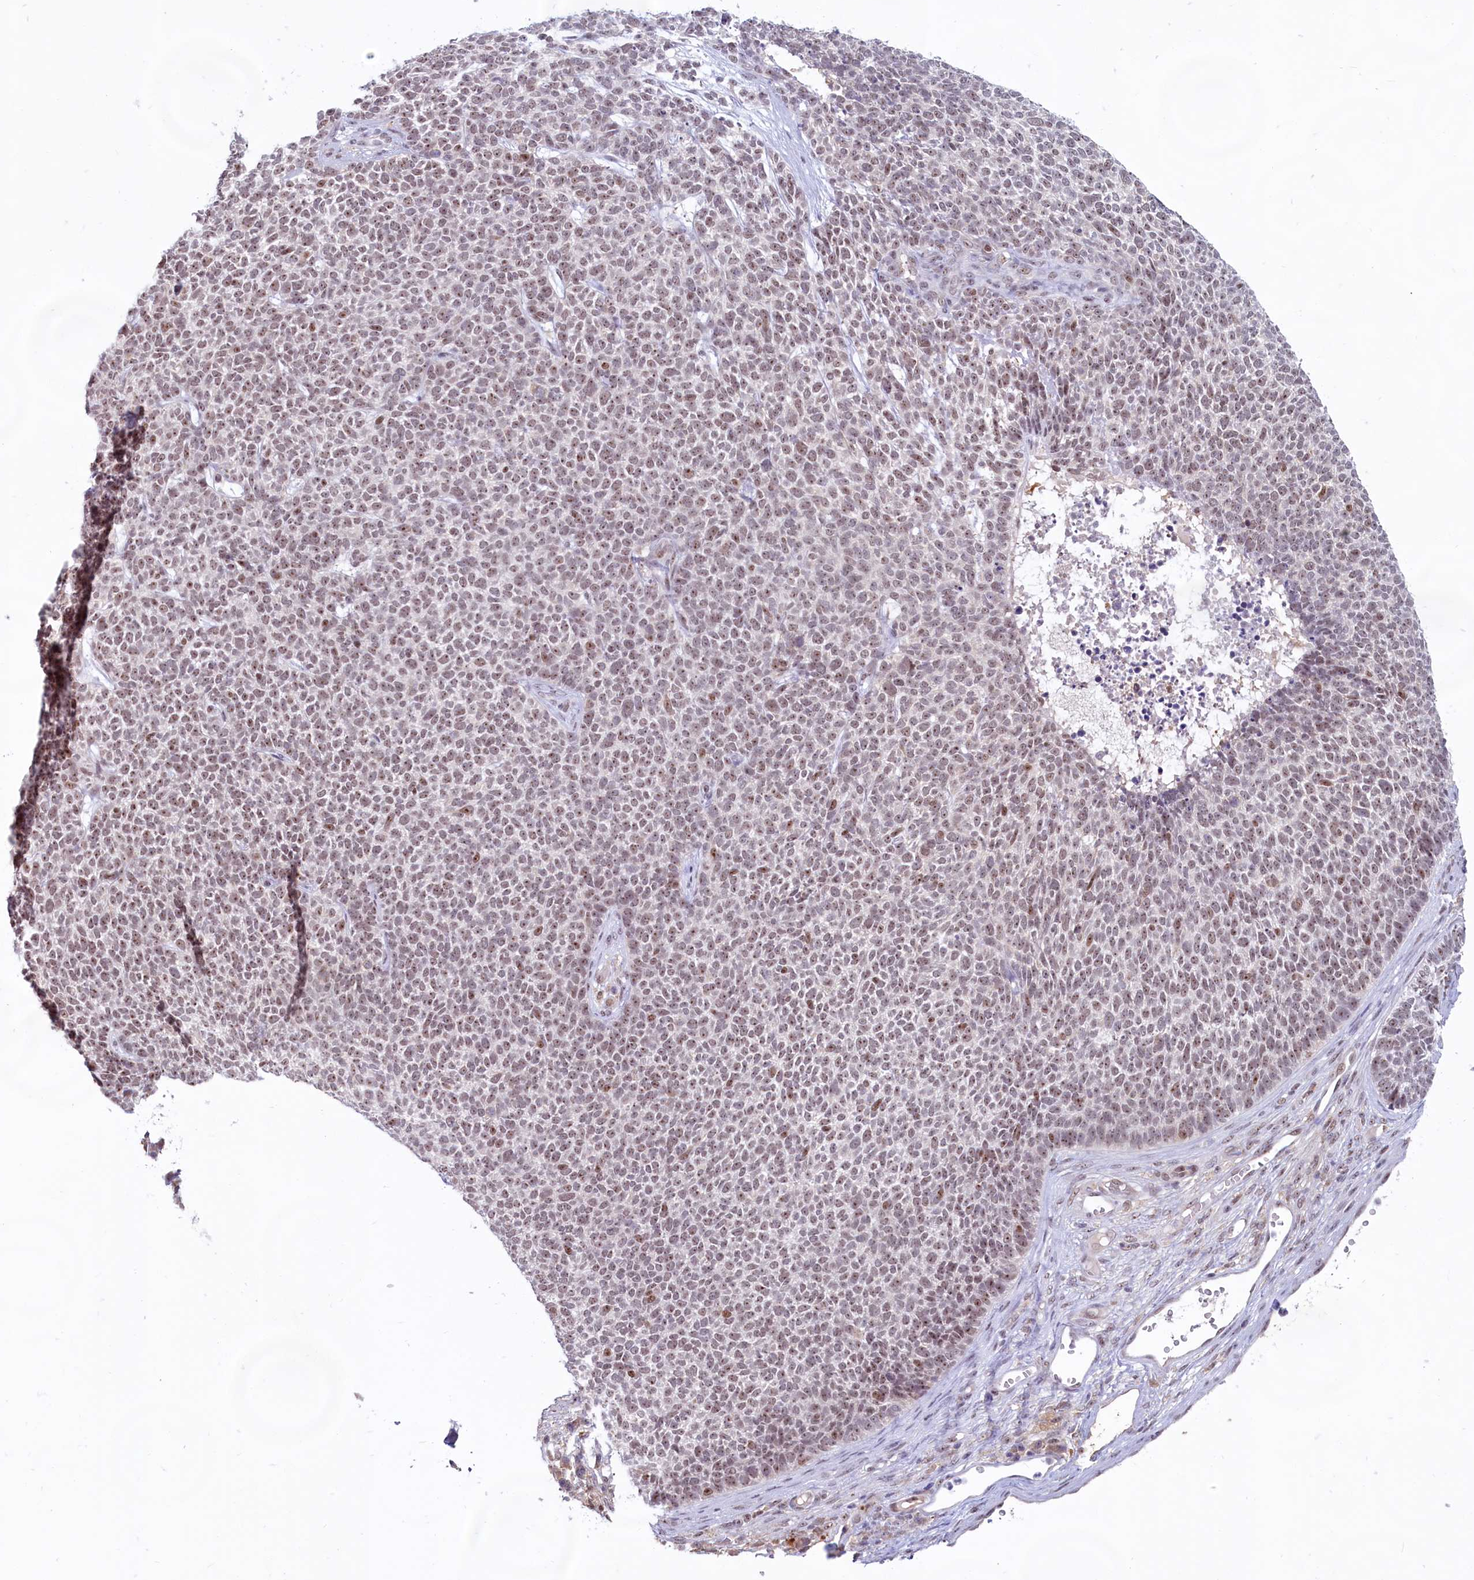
{"staining": {"intensity": "moderate", "quantity": "25%-75%", "location": "nuclear"}, "tissue": "skin cancer", "cell_type": "Tumor cells", "image_type": "cancer", "snomed": [{"axis": "morphology", "description": "Basal cell carcinoma"}, {"axis": "topography", "description": "Skin"}], "caption": "Human basal cell carcinoma (skin) stained with a protein marker demonstrates moderate staining in tumor cells.", "gene": "C1D", "patient": {"sex": "female", "age": 84}}